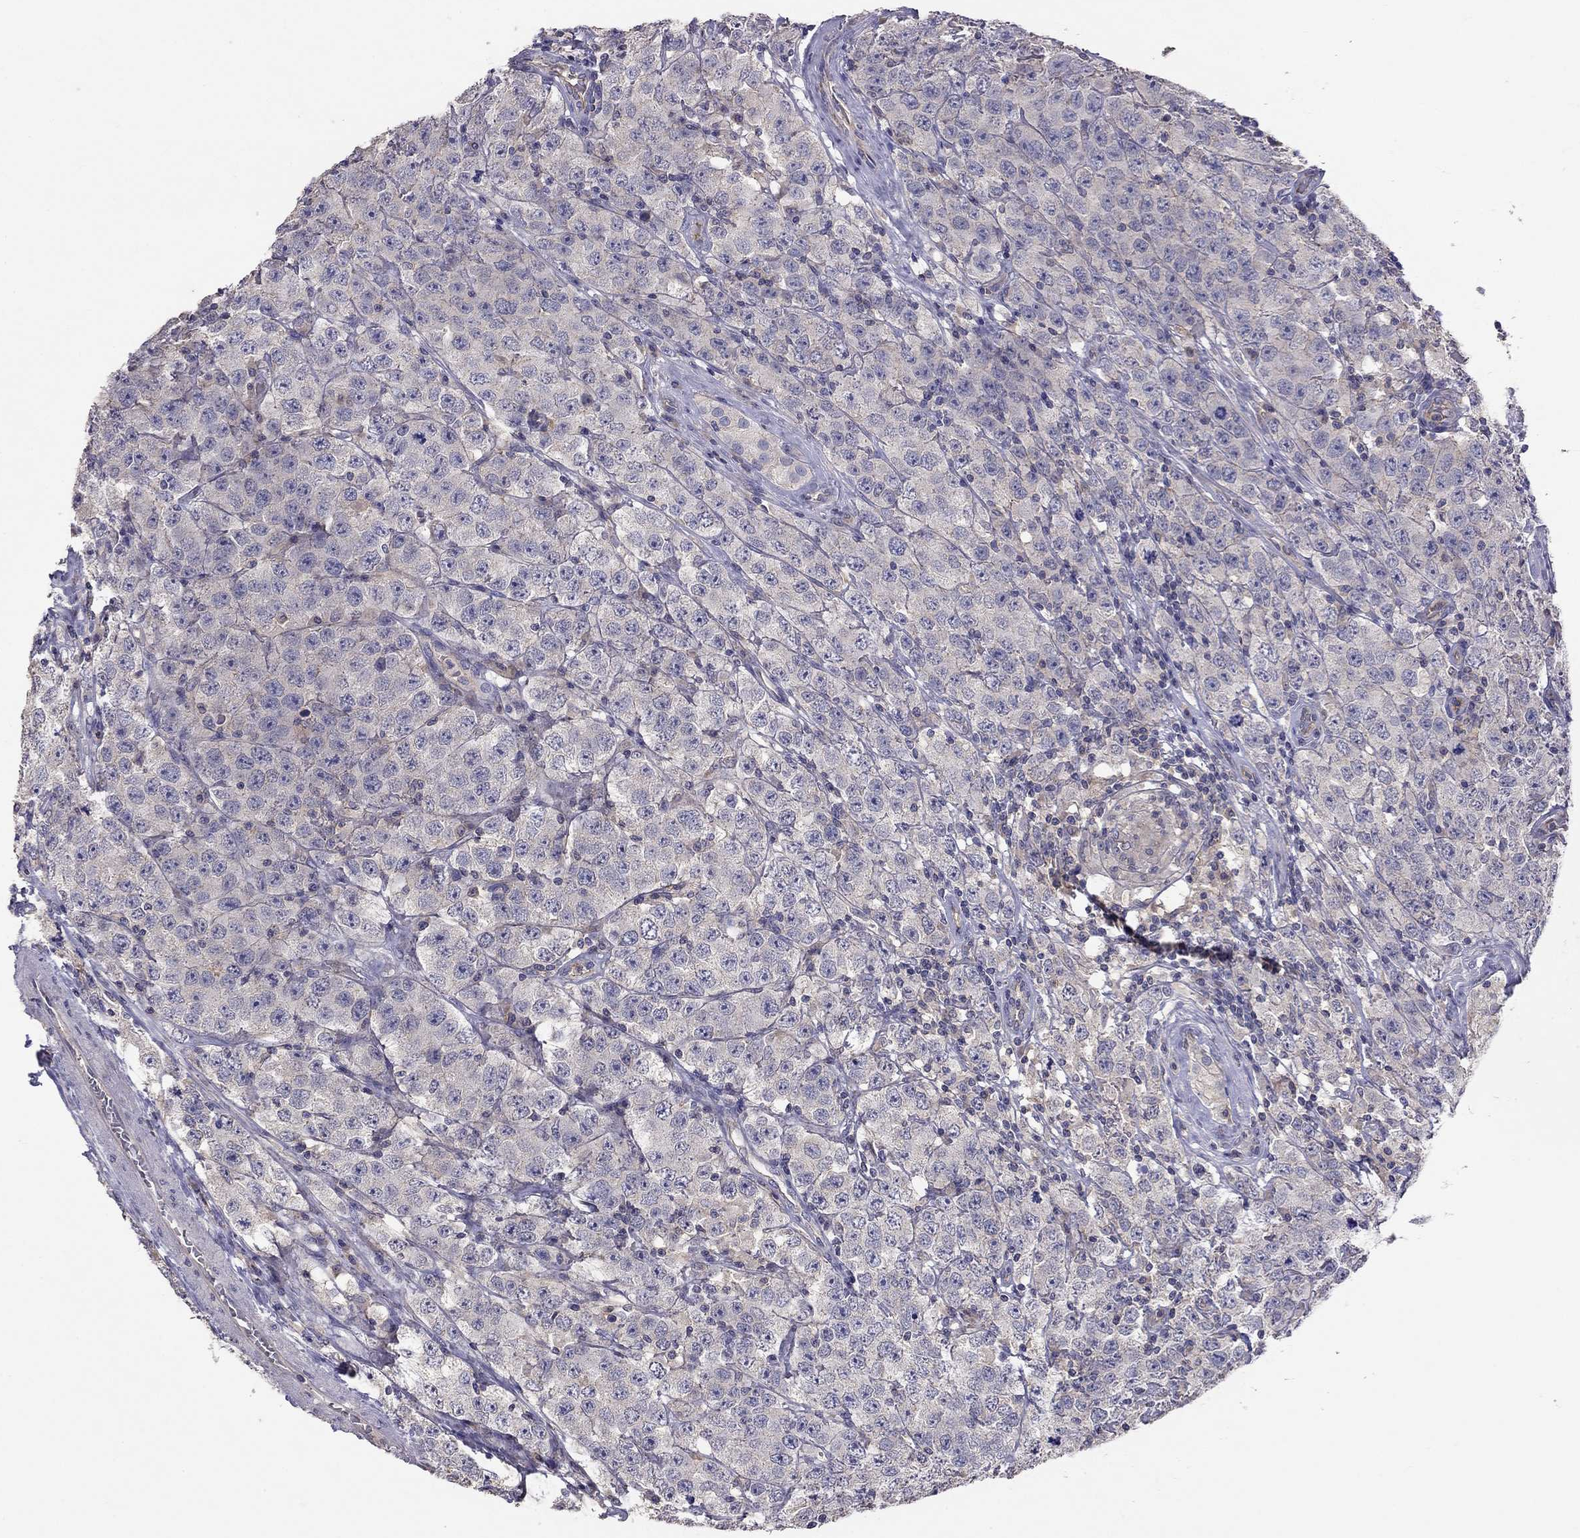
{"staining": {"intensity": "negative", "quantity": "none", "location": "none"}, "tissue": "testis cancer", "cell_type": "Tumor cells", "image_type": "cancer", "snomed": [{"axis": "morphology", "description": "Seminoma, NOS"}, {"axis": "topography", "description": "Testis"}], "caption": "Protein analysis of testis seminoma shows no significant expression in tumor cells.", "gene": "RTP5", "patient": {"sex": "male", "age": 52}}